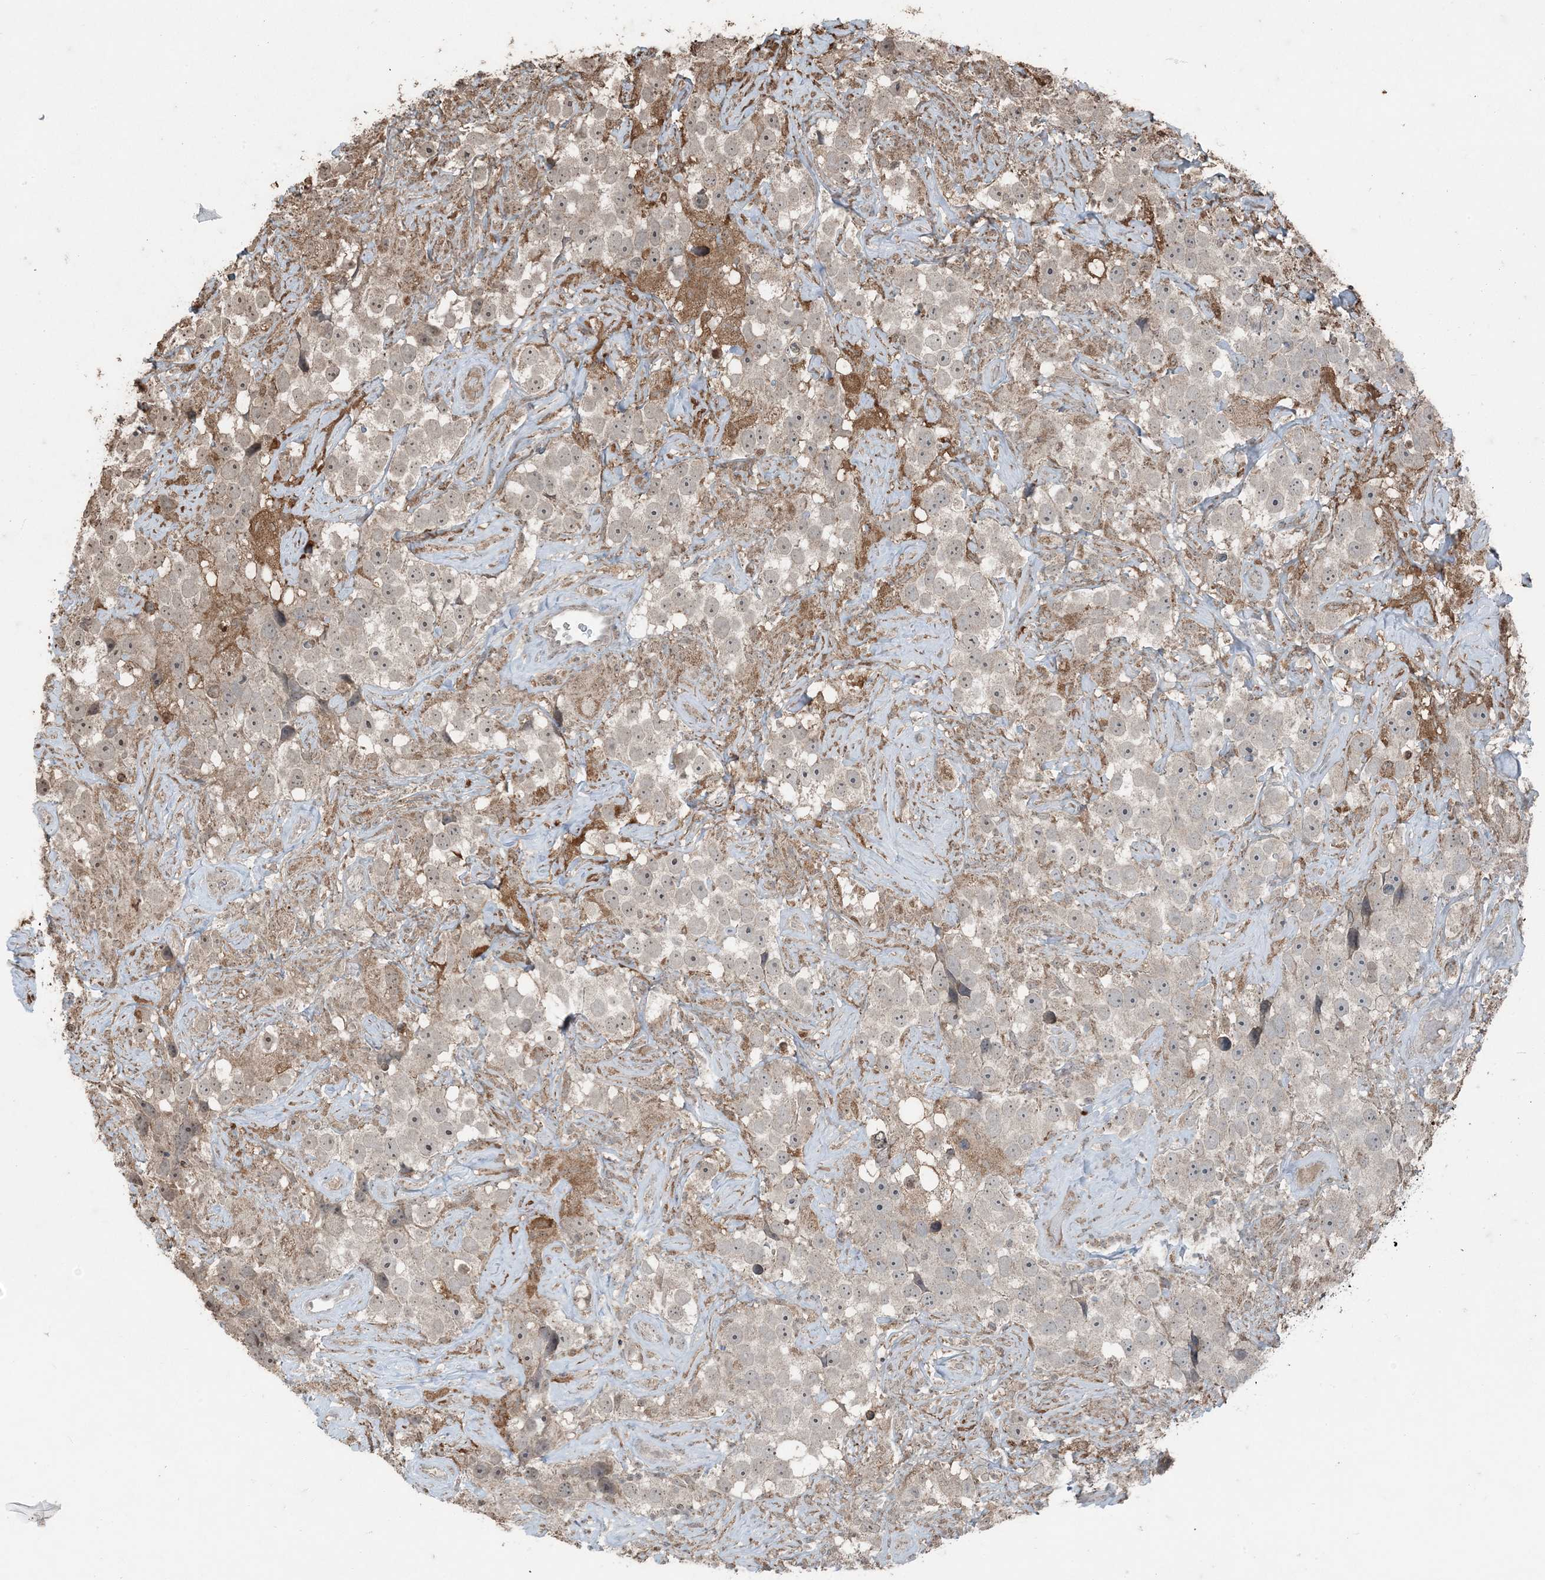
{"staining": {"intensity": "weak", "quantity": ">75%", "location": "cytoplasmic/membranous"}, "tissue": "testis cancer", "cell_type": "Tumor cells", "image_type": "cancer", "snomed": [{"axis": "morphology", "description": "Seminoma, NOS"}, {"axis": "topography", "description": "Testis"}], "caption": "Immunohistochemical staining of testis seminoma demonstrates low levels of weak cytoplasmic/membranous expression in approximately >75% of tumor cells.", "gene": "GNL1", "patient": {"sex": "male", "age": 49}}